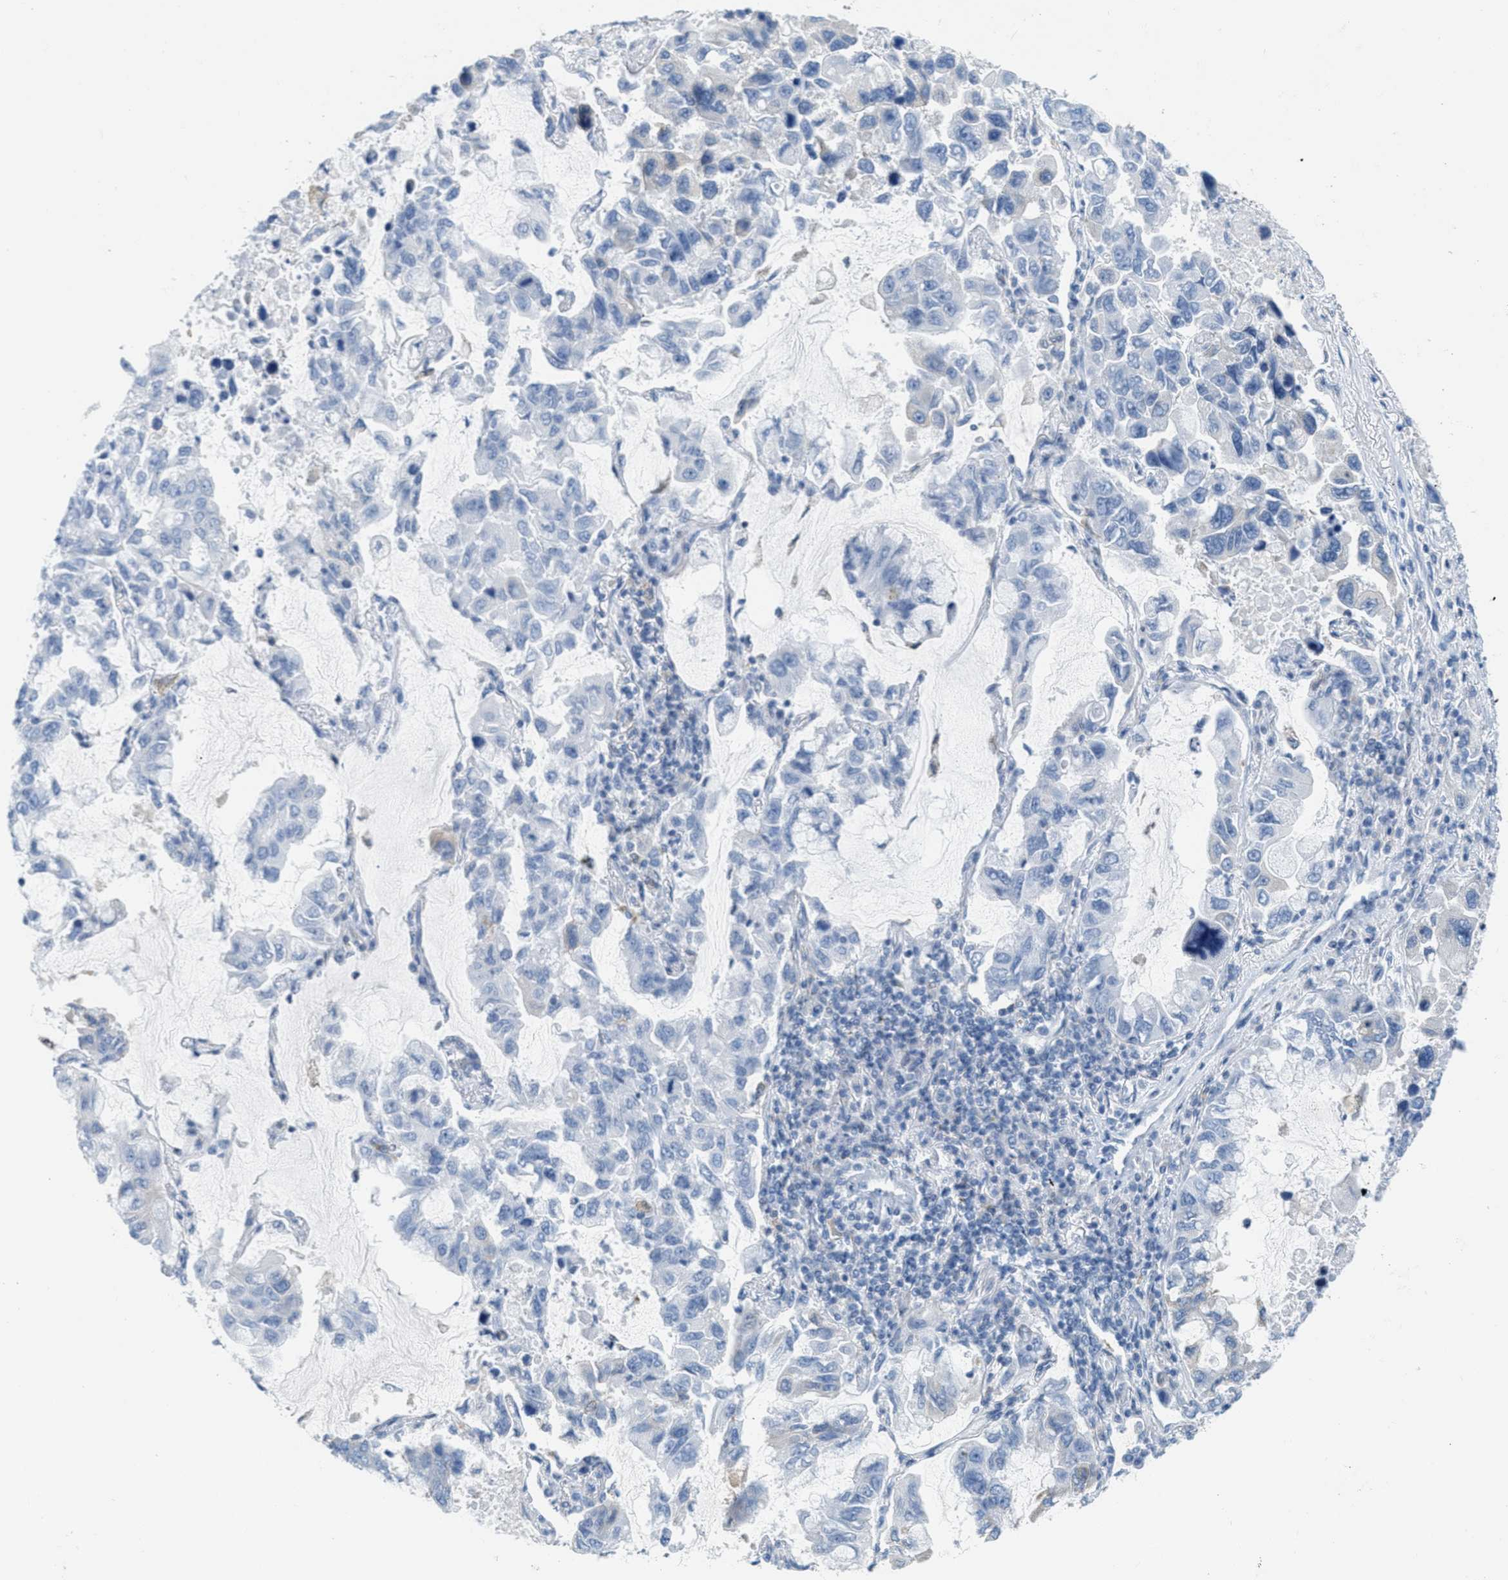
{"staining": {"intensity": "negative", "quantity": "none", "location": "none"}, "tissue": "lung cancer", "cell_type": "Tumor cells", "image_type": "cancer", "snomed": [{"axis": "morphology", "description": "Adenocarcinoma, NOS"}, {"axis": "topography", "description": "Lung"}], "caption": "A high-resolution histopathology image shows immunohistochemistry staining of lung cancer, which shows no significant expression in tumor cells.", "gene": "TEX264", "patient": {"sex": "male", "age": 64}}